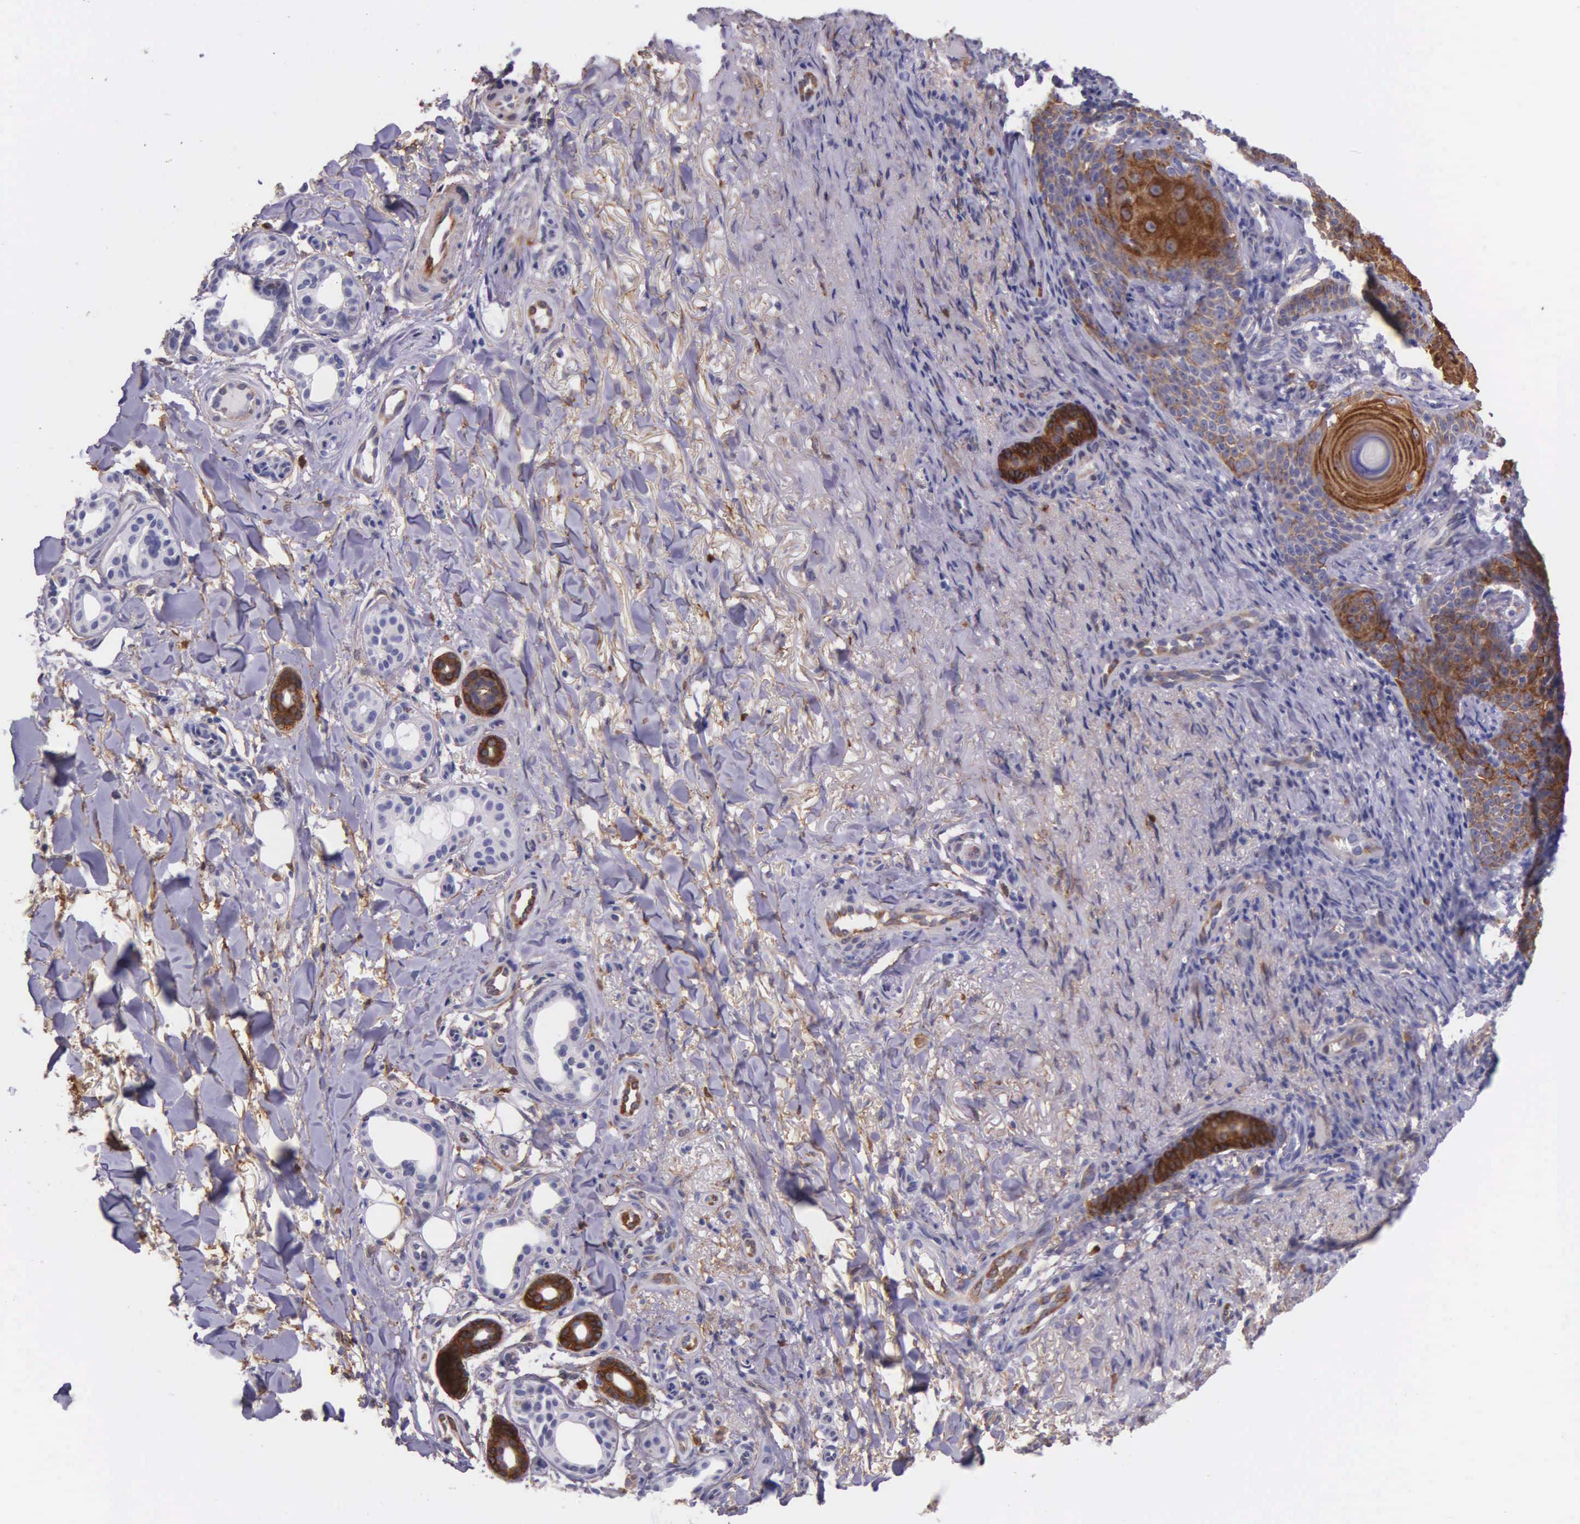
{"staining": {"intensity": "weak", "quantity": "<25%", "location": "cytoplasmic/membranous"}, "tissue": "skin cancer", "cell_type": "Tumor cells", "image_type": "cancer", "snomed": [{"axis": "morphology", "description": "Basal cell carcinoma"}, {"axis": "topography", "description": "Skin"}], "caption": "Human skin cancer (basal cell carcinoma) stained for a protein using IHC reveals no expression in tumor cells.", "gene": "AHNAK2", "patient": {"sex": "male", "age": 81}}